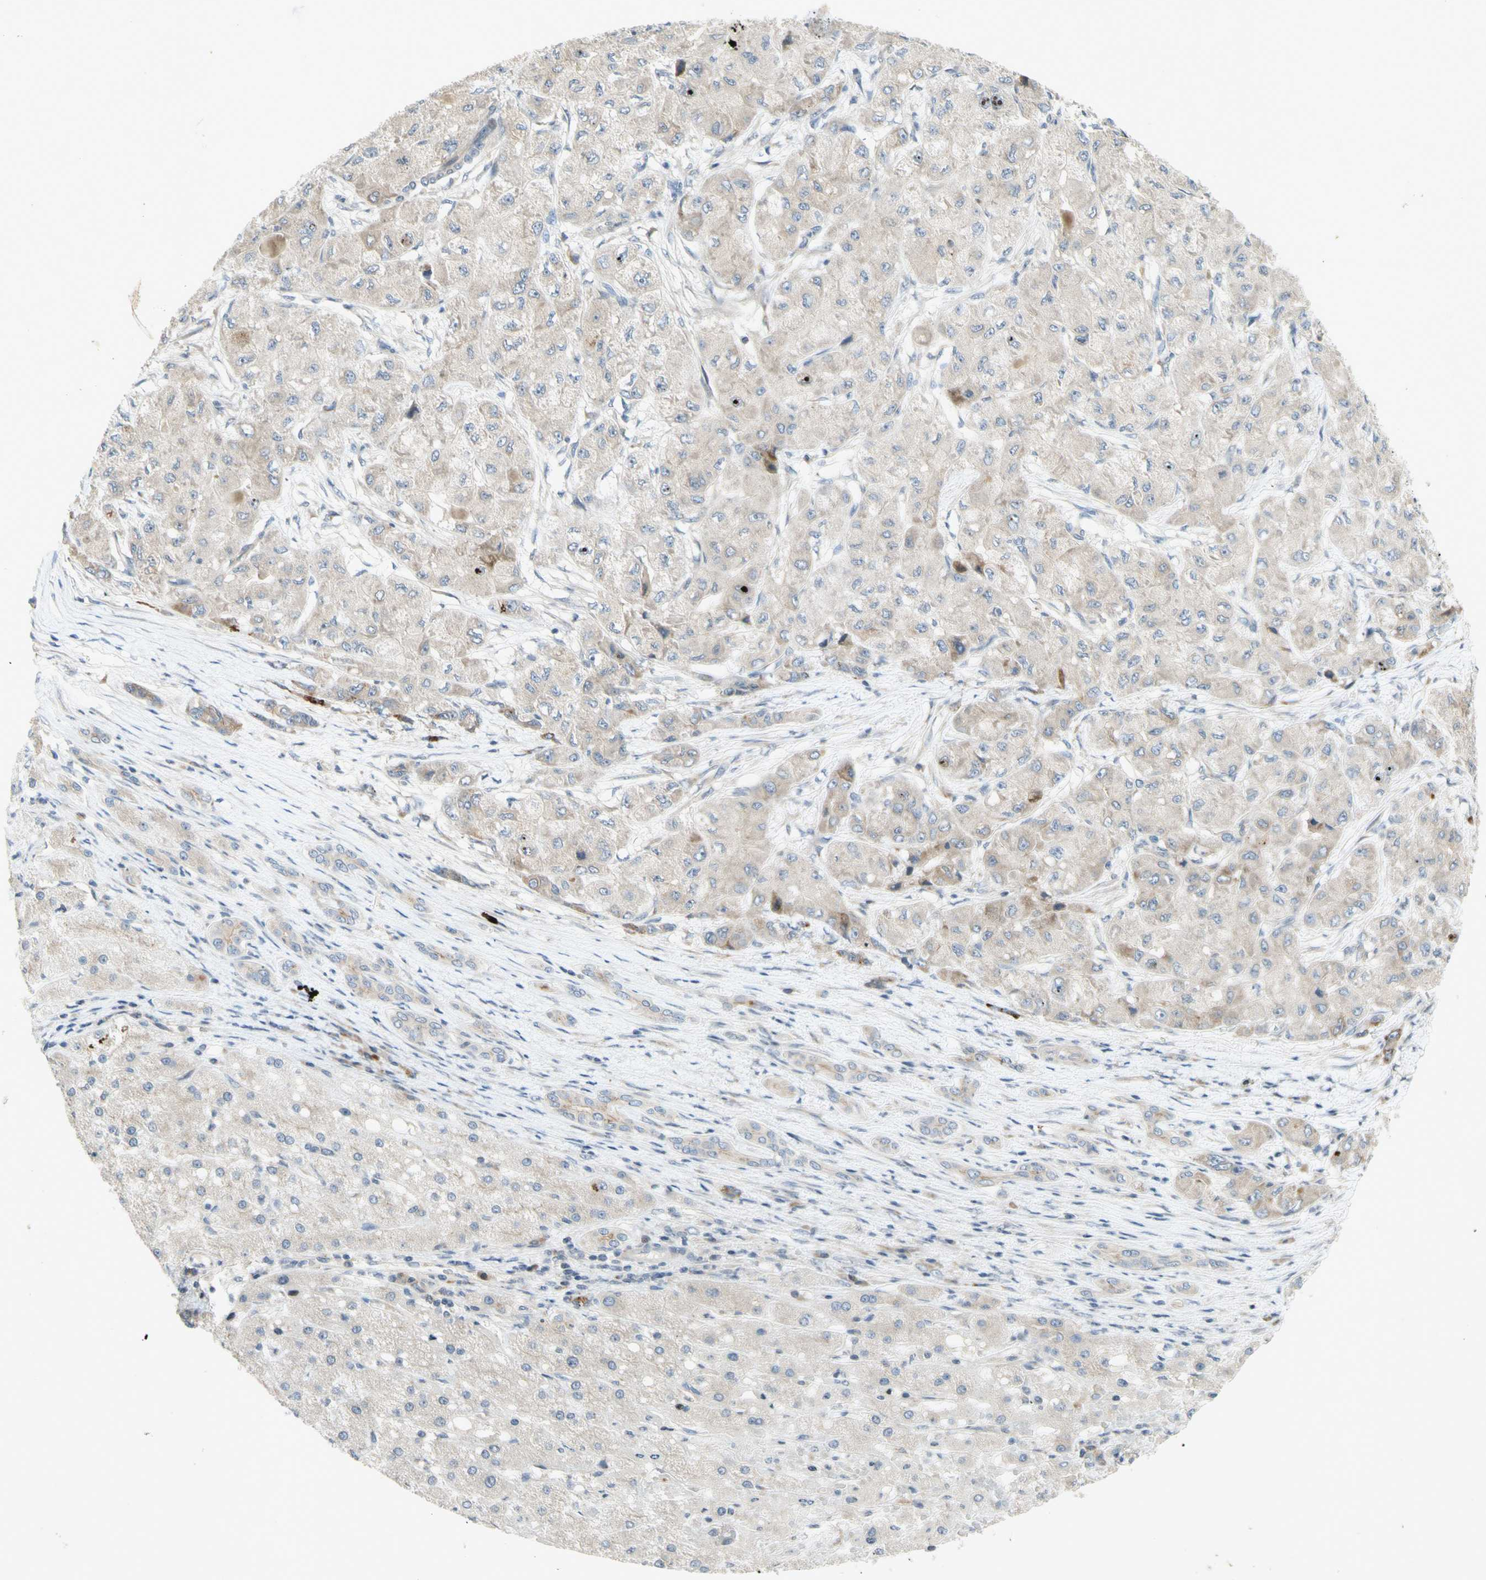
{"staining": {"intensity": "weak", "quantity": "25%-75%", "location": "cytoplasmic/membranous"}, "tissue": "liver cancer", "cell_type": "Tumor cells", "image_type": "cancer", "snomed": [{"axis": "morphology", "description": "Carcinoma, Hepatocellular, NOS"}, {"axis": "topography", "description": "Liver"}], "caption": "Immunohistochemical staining of human liver cancer (hepatocellular carcinoma) displays weak cytoplasmic/membranous protein positivity in approximately 25%-75% of tumor cells.", "gene": "ETF1", "patient": {"sex": "male", "age": 80}}